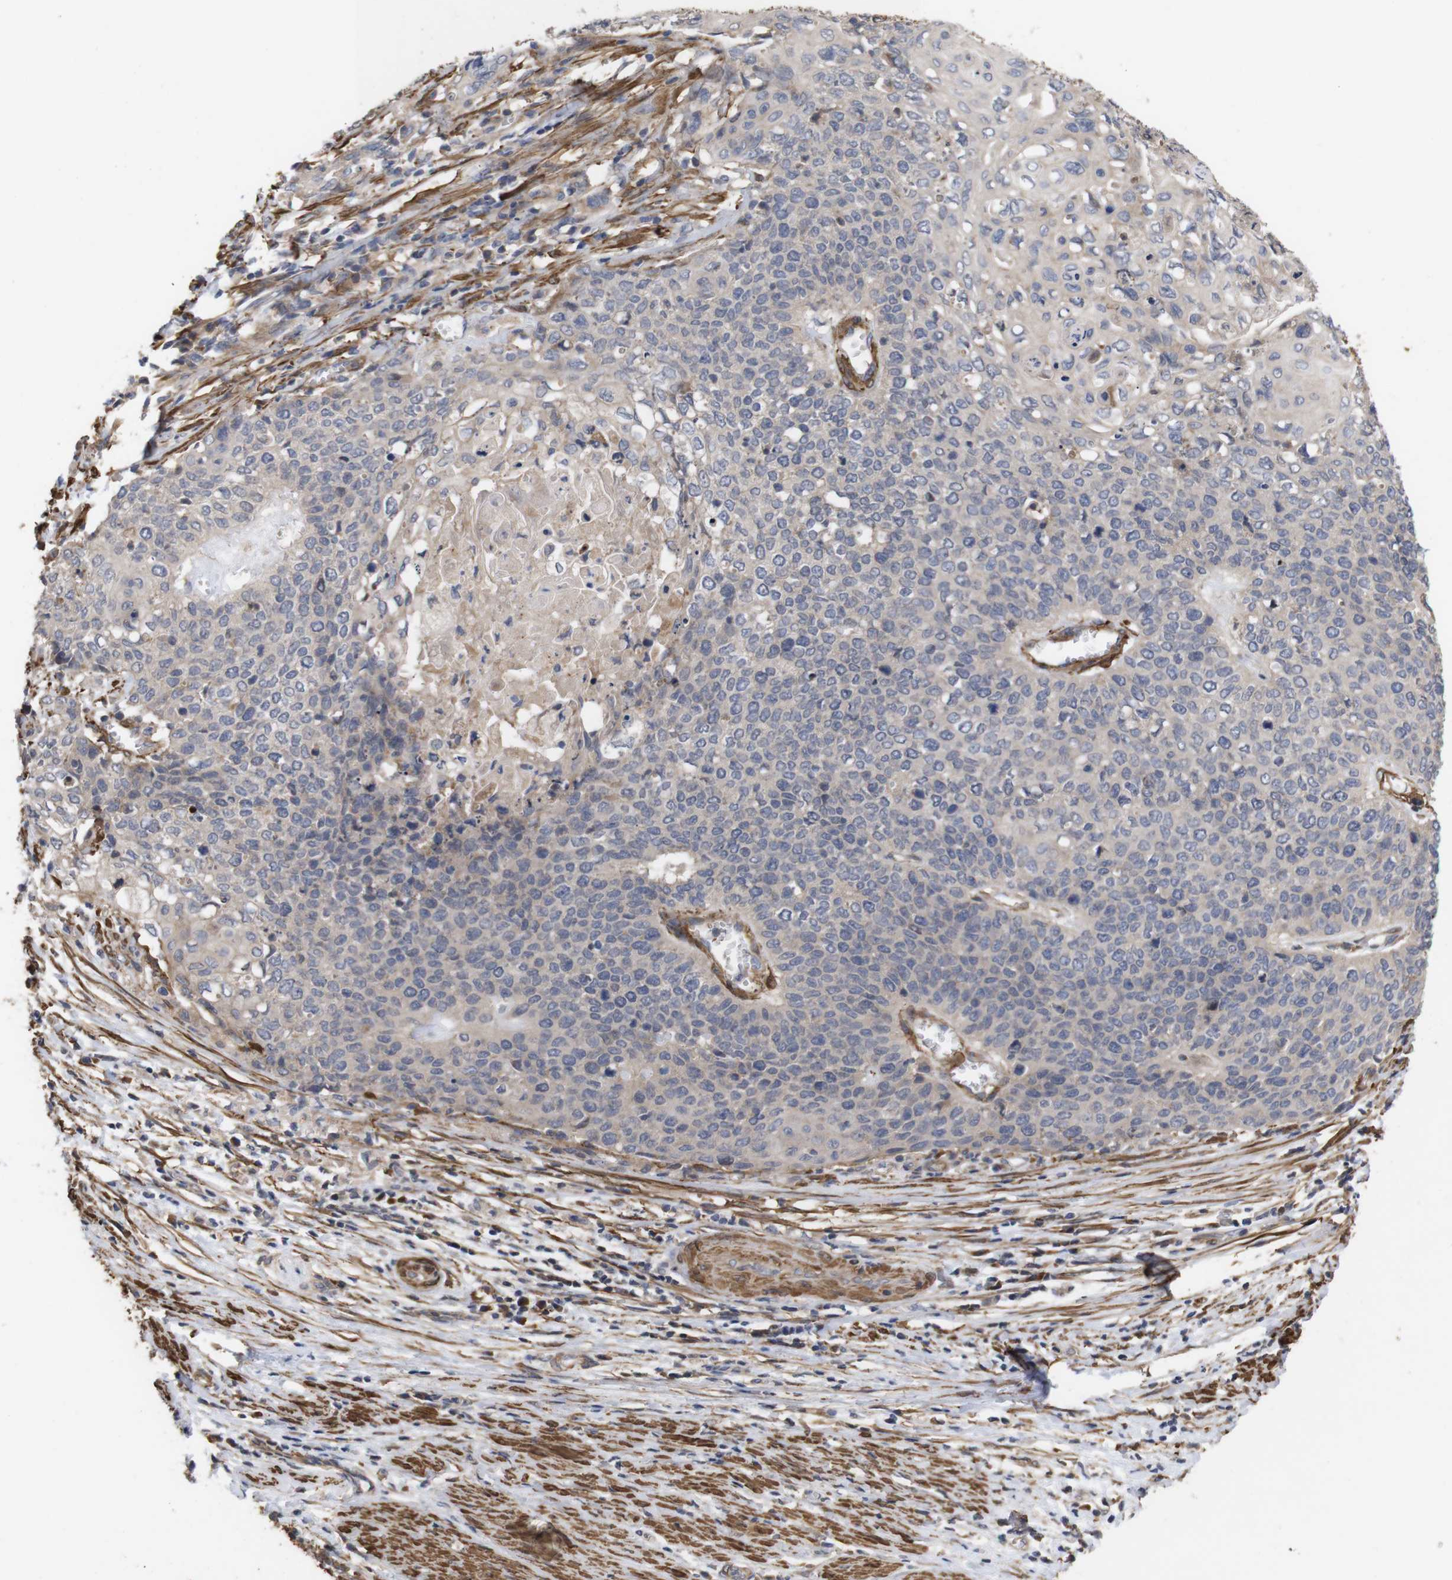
{"staining": {"intensity": "weak", "quantity": ">75%", "location": "cytoplasmic/membranous"}, "tissue": "cervical cancer", "cell_type": "Tumor cells", "image_type": "cancer", "snomed": [{"axis": "morphology", "description": "Squamous cell carcinoma, NOS"}, {"axis": "topography", "description": "Cervix"}], "caption": "The histopathology image displays staining of cervical squamous cell carcinoma, revealing weak cytoplasmic/membranous protein positivity (brown color) within tumor cells.", "gene": "PDLIM5", "patient": {"sex": "female", "age": 39}}